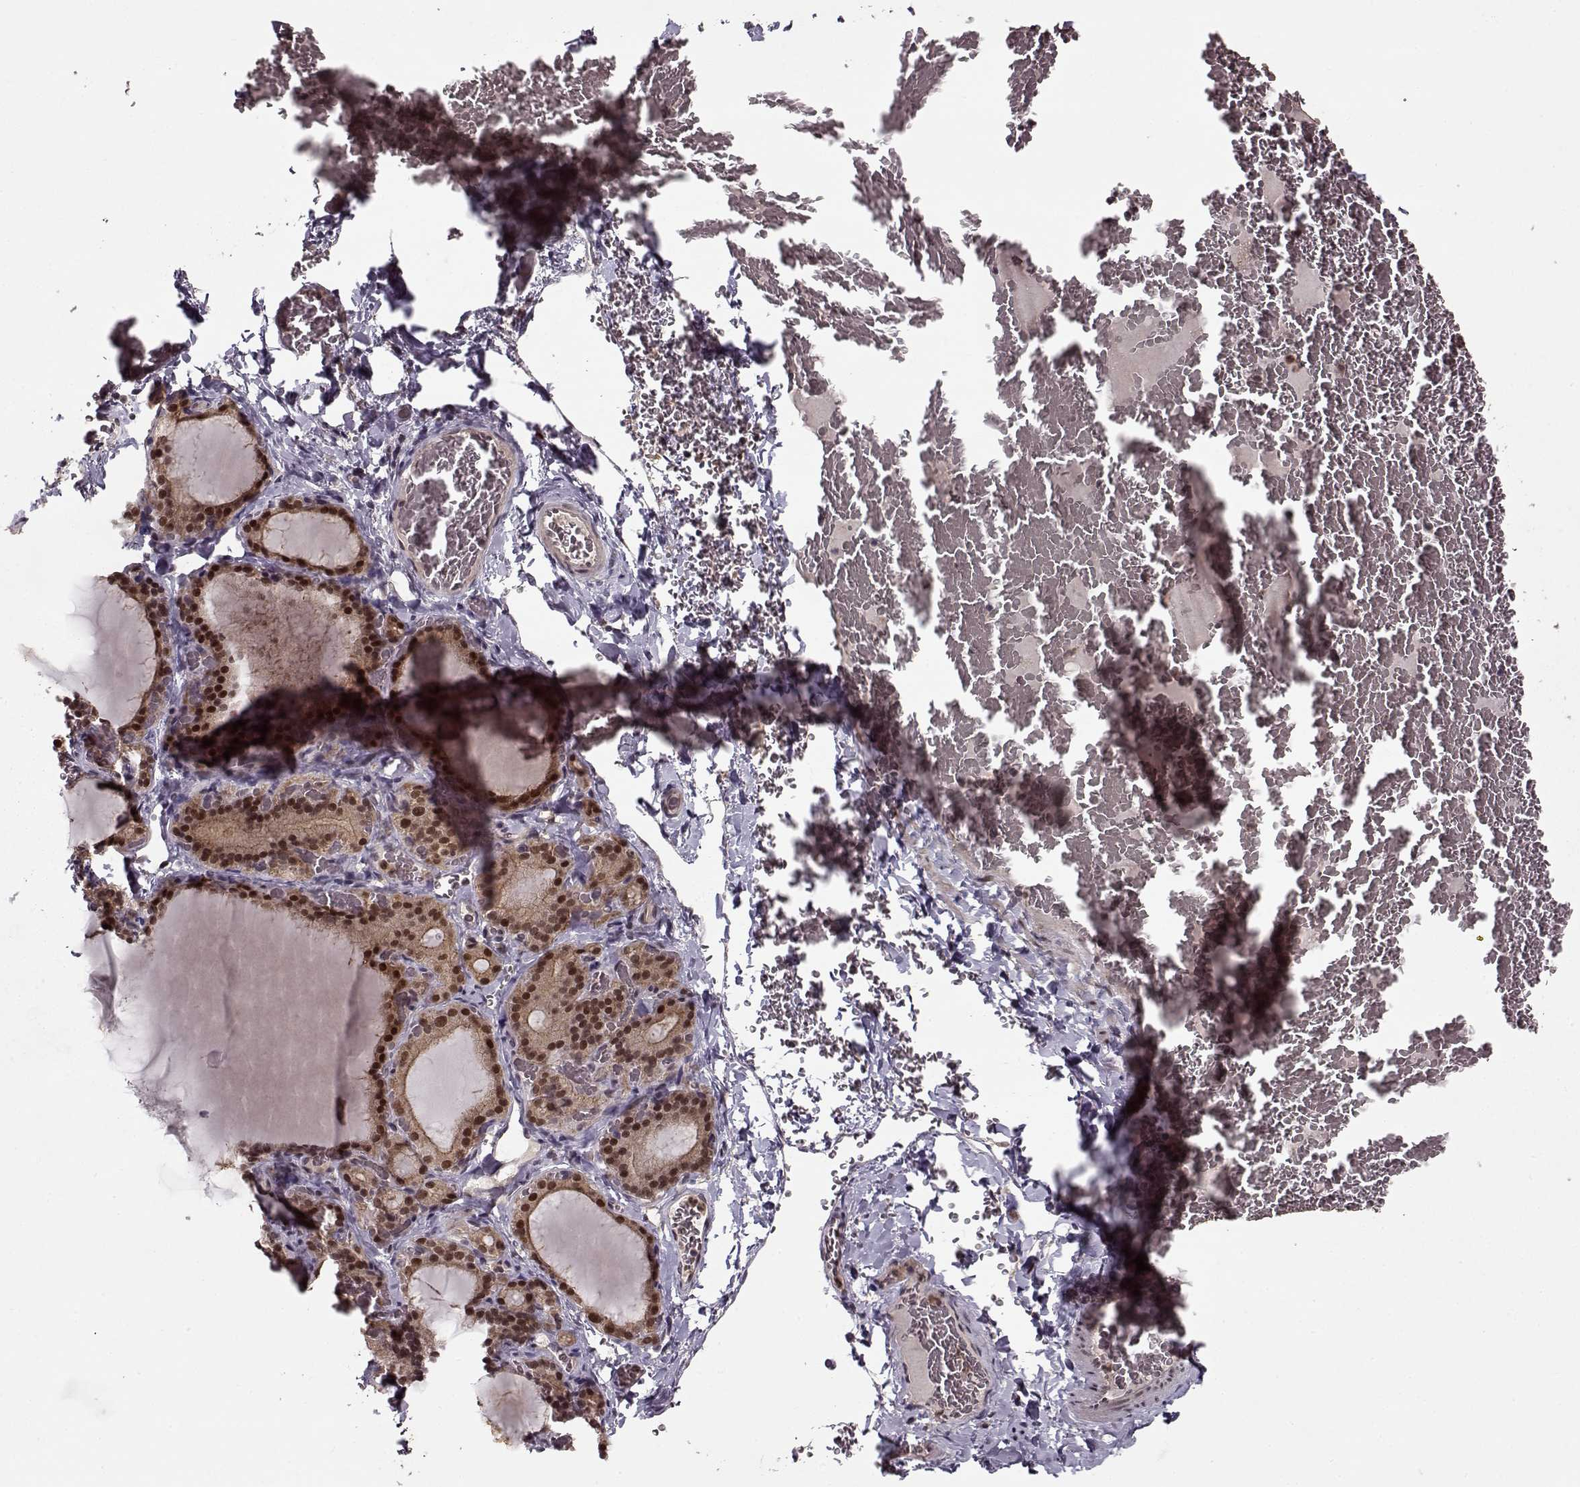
{"staining": {"intensity": "strong", "quantity": ">75%", "location": "nuclear"}, "tissue": "thyroid gland", "cell_type": "Glandular cells", "image_type": "normal", "snomed": [{"axis": "morphology", "description": "Normal tissue, NOS"}, {"axis": "morphology", "description": "Hyperplasia, NOS"}, {"axis": "topography", "description": "Thyroid gland"}], "caption": "High-magnification brightfield microscopy of benign thyroid gland stained with DAB (brown) and counterstained with hematoxylin (blue). glandular cells exhibit strong nuclear positivity is seen in about>75% of cells. The staining was performed using DAB (3,3'-diaminobenzidine), with brown indicating positive protein expression. Nuclei are stained blue with hematoxylin.", "gene": "DENND4B", "patient": {"sex": "female", "age": 27}}